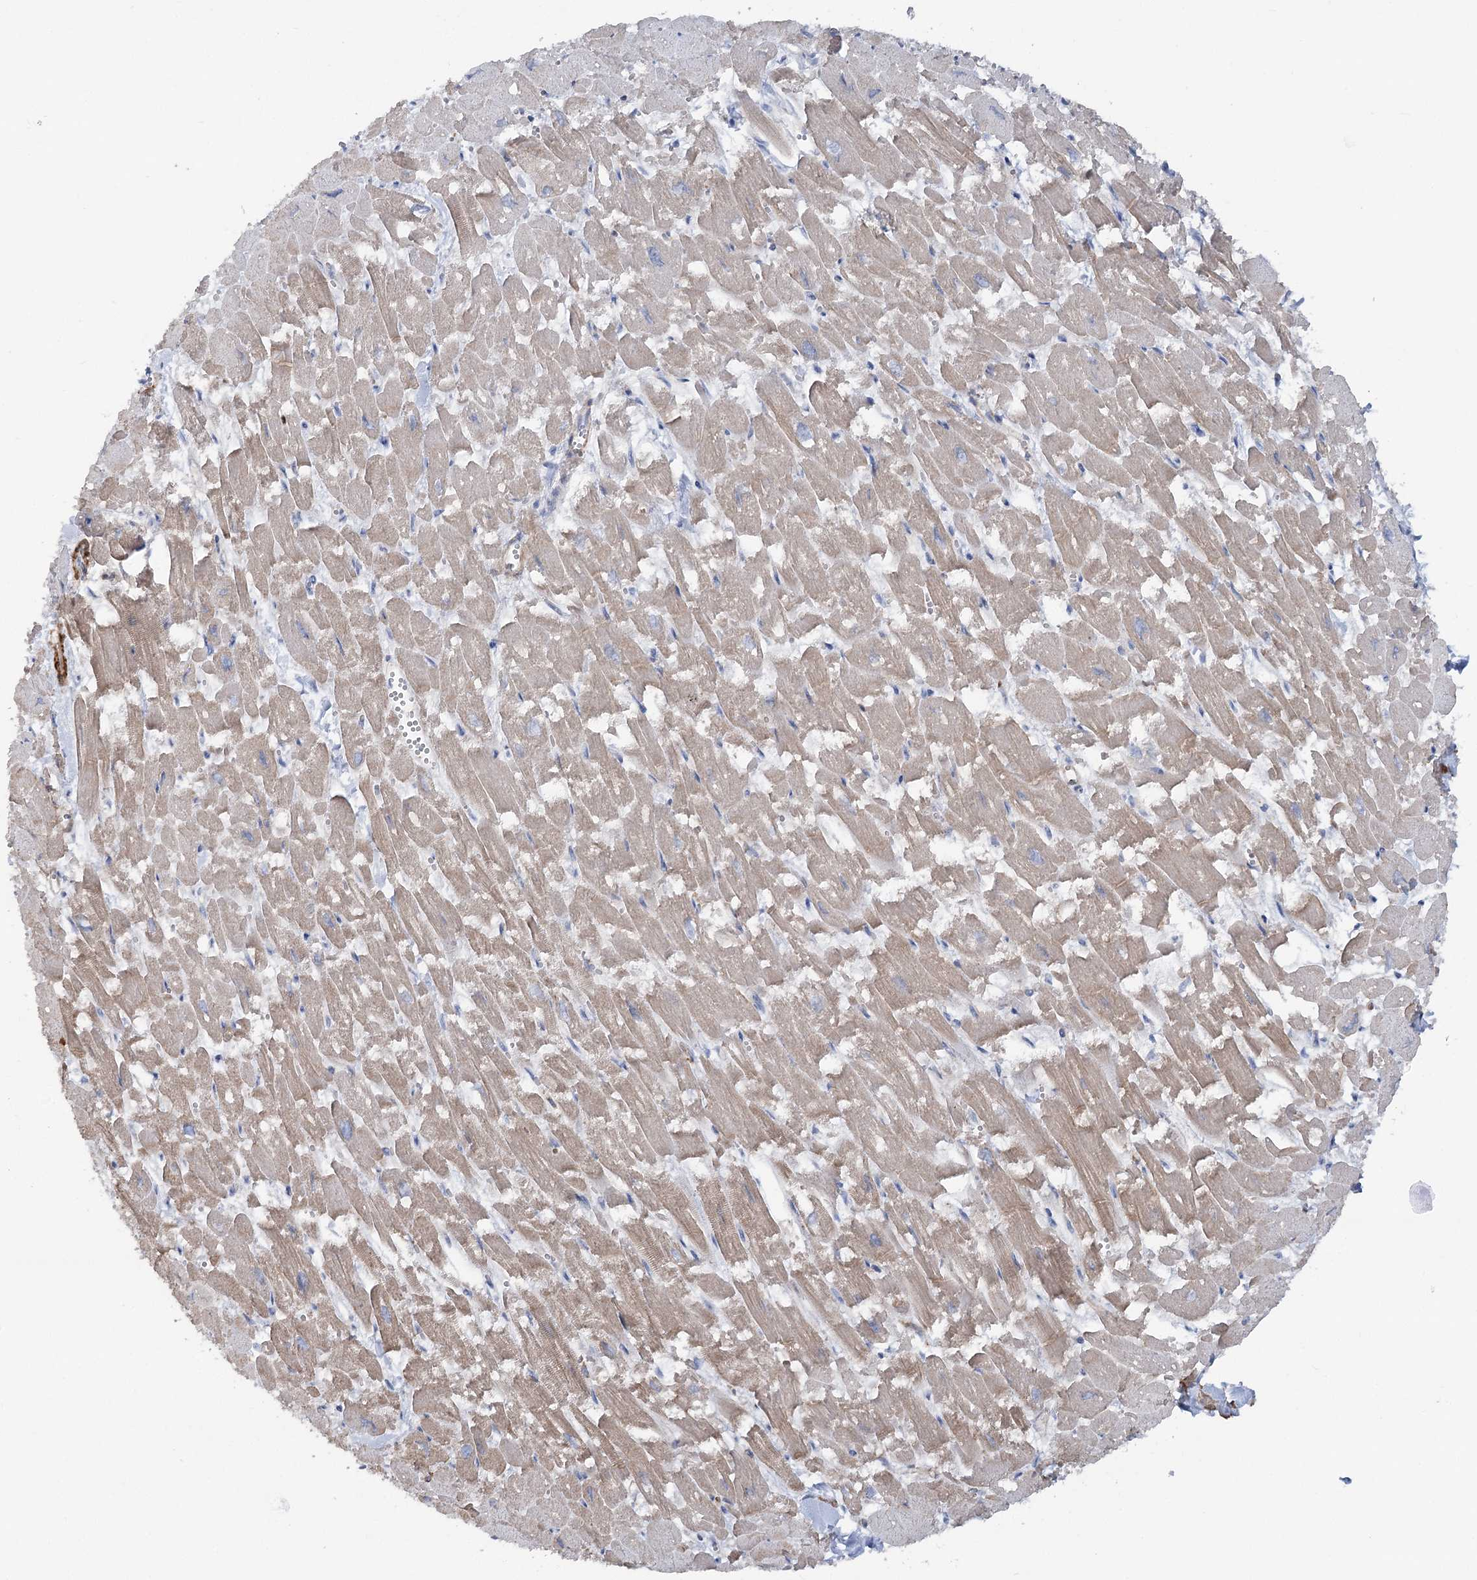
{"staining": {"intensity": "weak", "quantity": "25%-75%", "location": "cytoplasmic/membranous"}, "tissue": "heart muscle", "cell_type": "Cardiomyocytes", "image_type": "normal", "snomed": [{"axis": "morphology", "description": "Normal tissue, NOS"}, {"axis": "topography", "description": "Heart"}], "caption": "Normal heart muscle exhibits weak cytoplasmic/membranous positivity in about 25%-75% of cardiomyocytes The staining was performed using DAB (3,3'-diaminobenzidine) to visualize the protein expression in brown, while the nuclei were stained in blue with hematoxylin (Magnification: 20x)..", "gene": "LARP1B", "patient": {"sex": "male", "age": 54}}